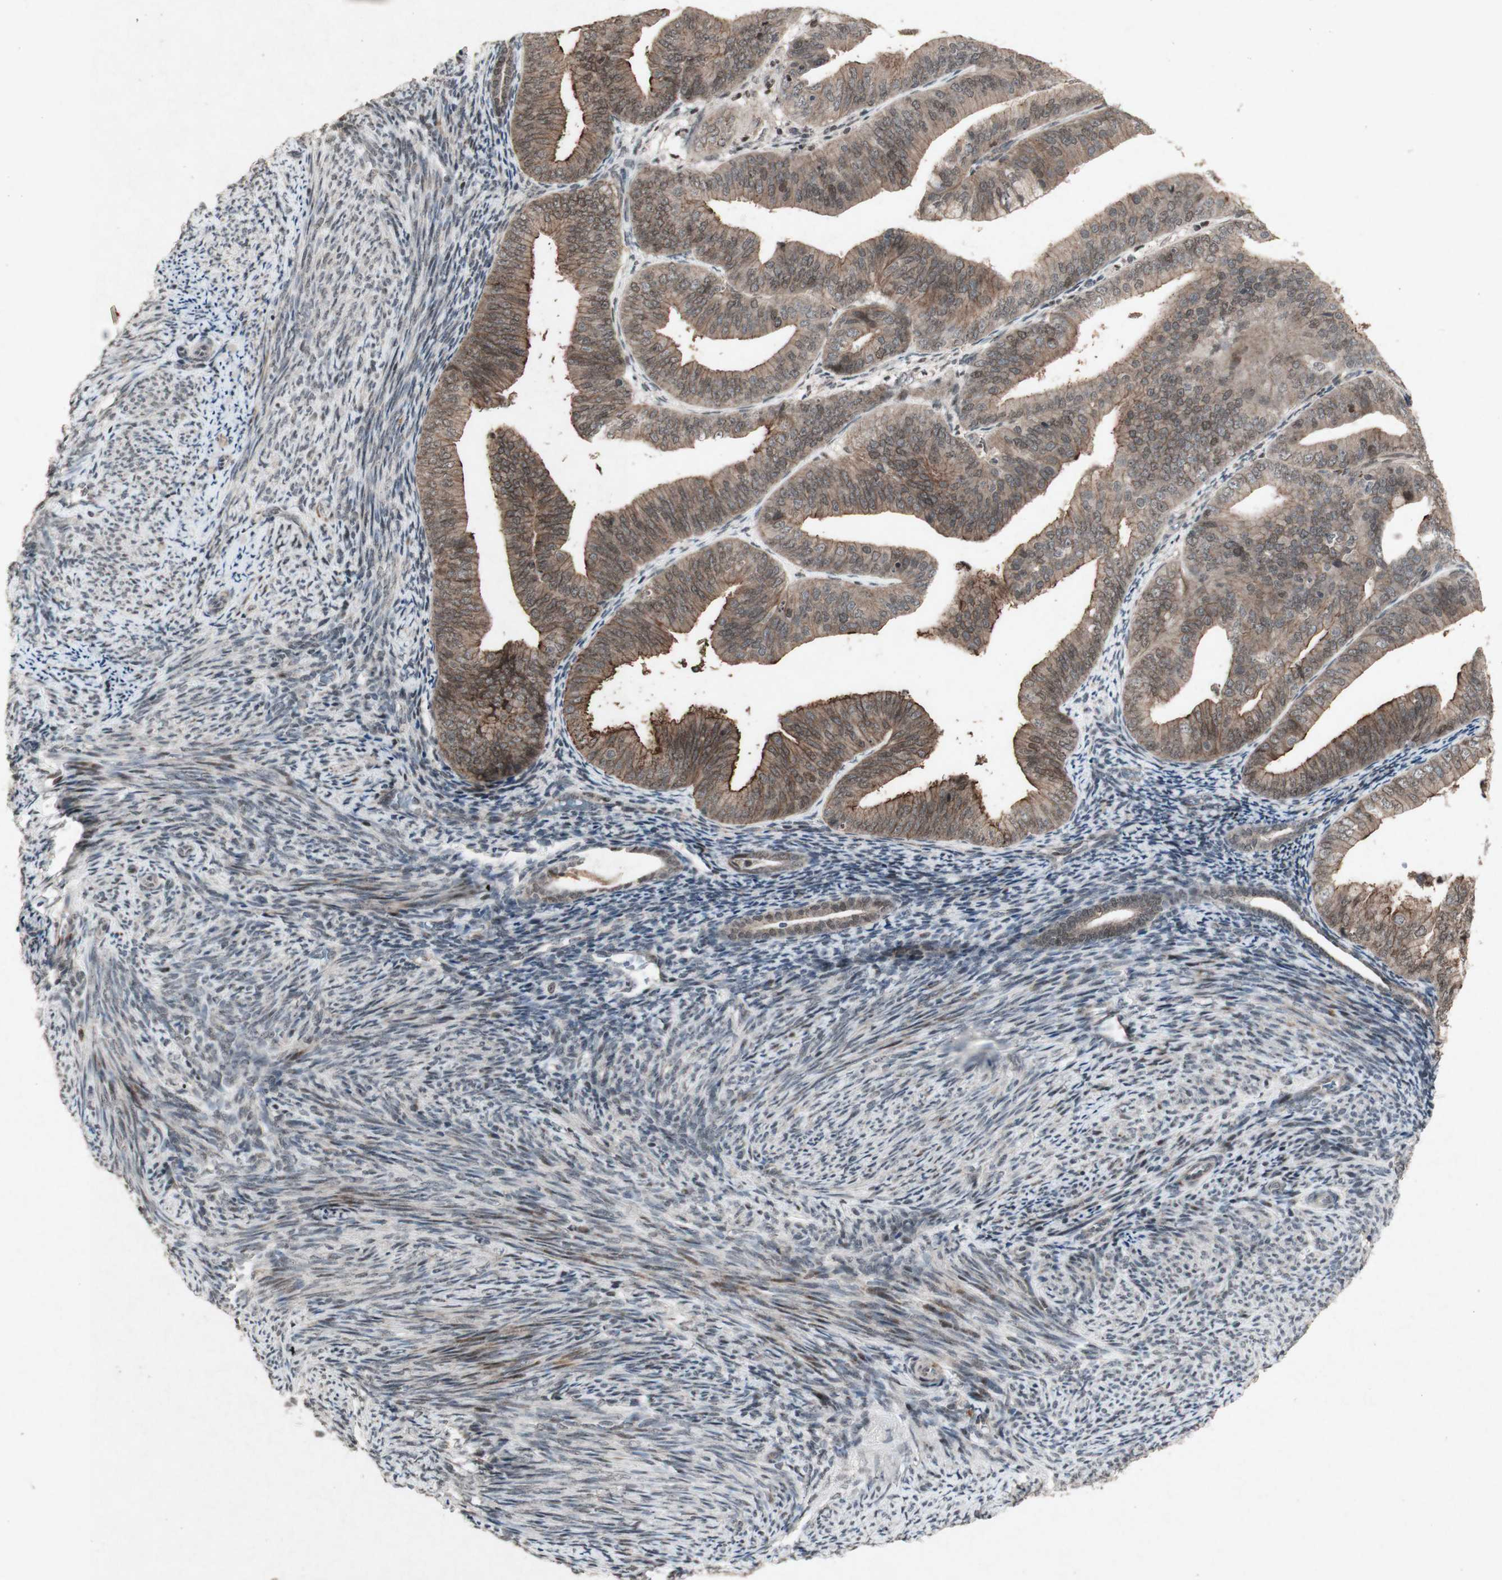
{"staining": {"intensity": "weak", "quantity": ">75%", "location": "cytoplasmic/membranous"}, "tissue": "endometrial cancer", "cell_type": "Tumor cells", "image_type": "cancer", "snomed": [{"axis": "morphology", "description": "Adenocarcinoma, NOS"}, {"axis": "topography", "description": "Endometrium"}], "caption": "A brown stain shows weak cytoplasmic/membranous staining of a protein in human adenocarcinoma (endometrial) tumor cells.", "gene": "PLXNA1", "patient": {"sex": "female", "age": 63}}